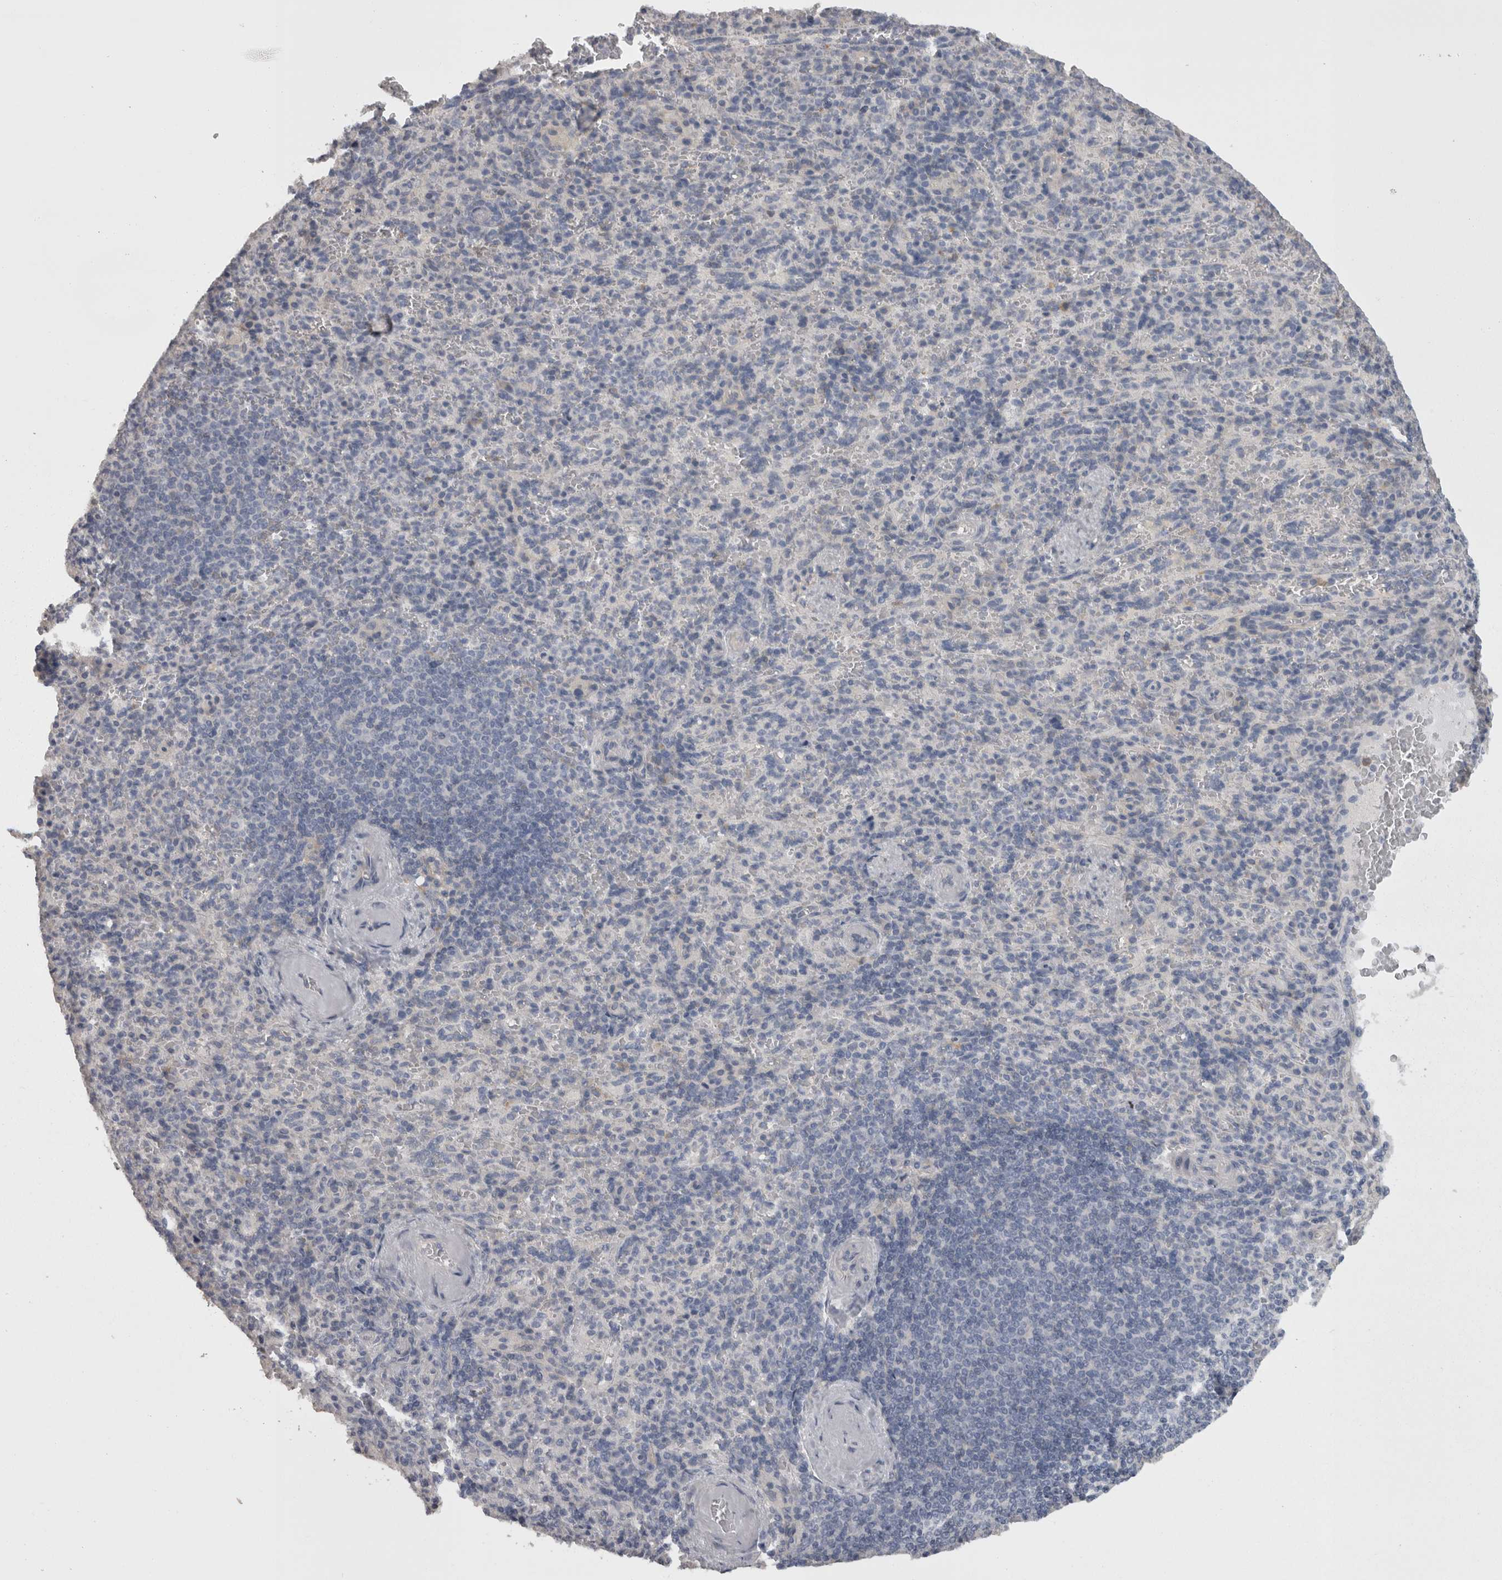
{"staining": {"intensity": "negative", "quantity": "none", "location": "none"}, "tissue": "spleen", "cell_type": "Cells in red pulp", "image_type": "normal", "snomed": [{"axis": "morphology", "description": "Normal tissue, NOS"}, {"axis": "topography", "description": "Spleen"}], "caption": "Histopathology image shows no significant protein positivity in cells in red pulp of normal spleen.", "gene": "CAMK2D", "patient": {"sex": "female", "age": 74}}